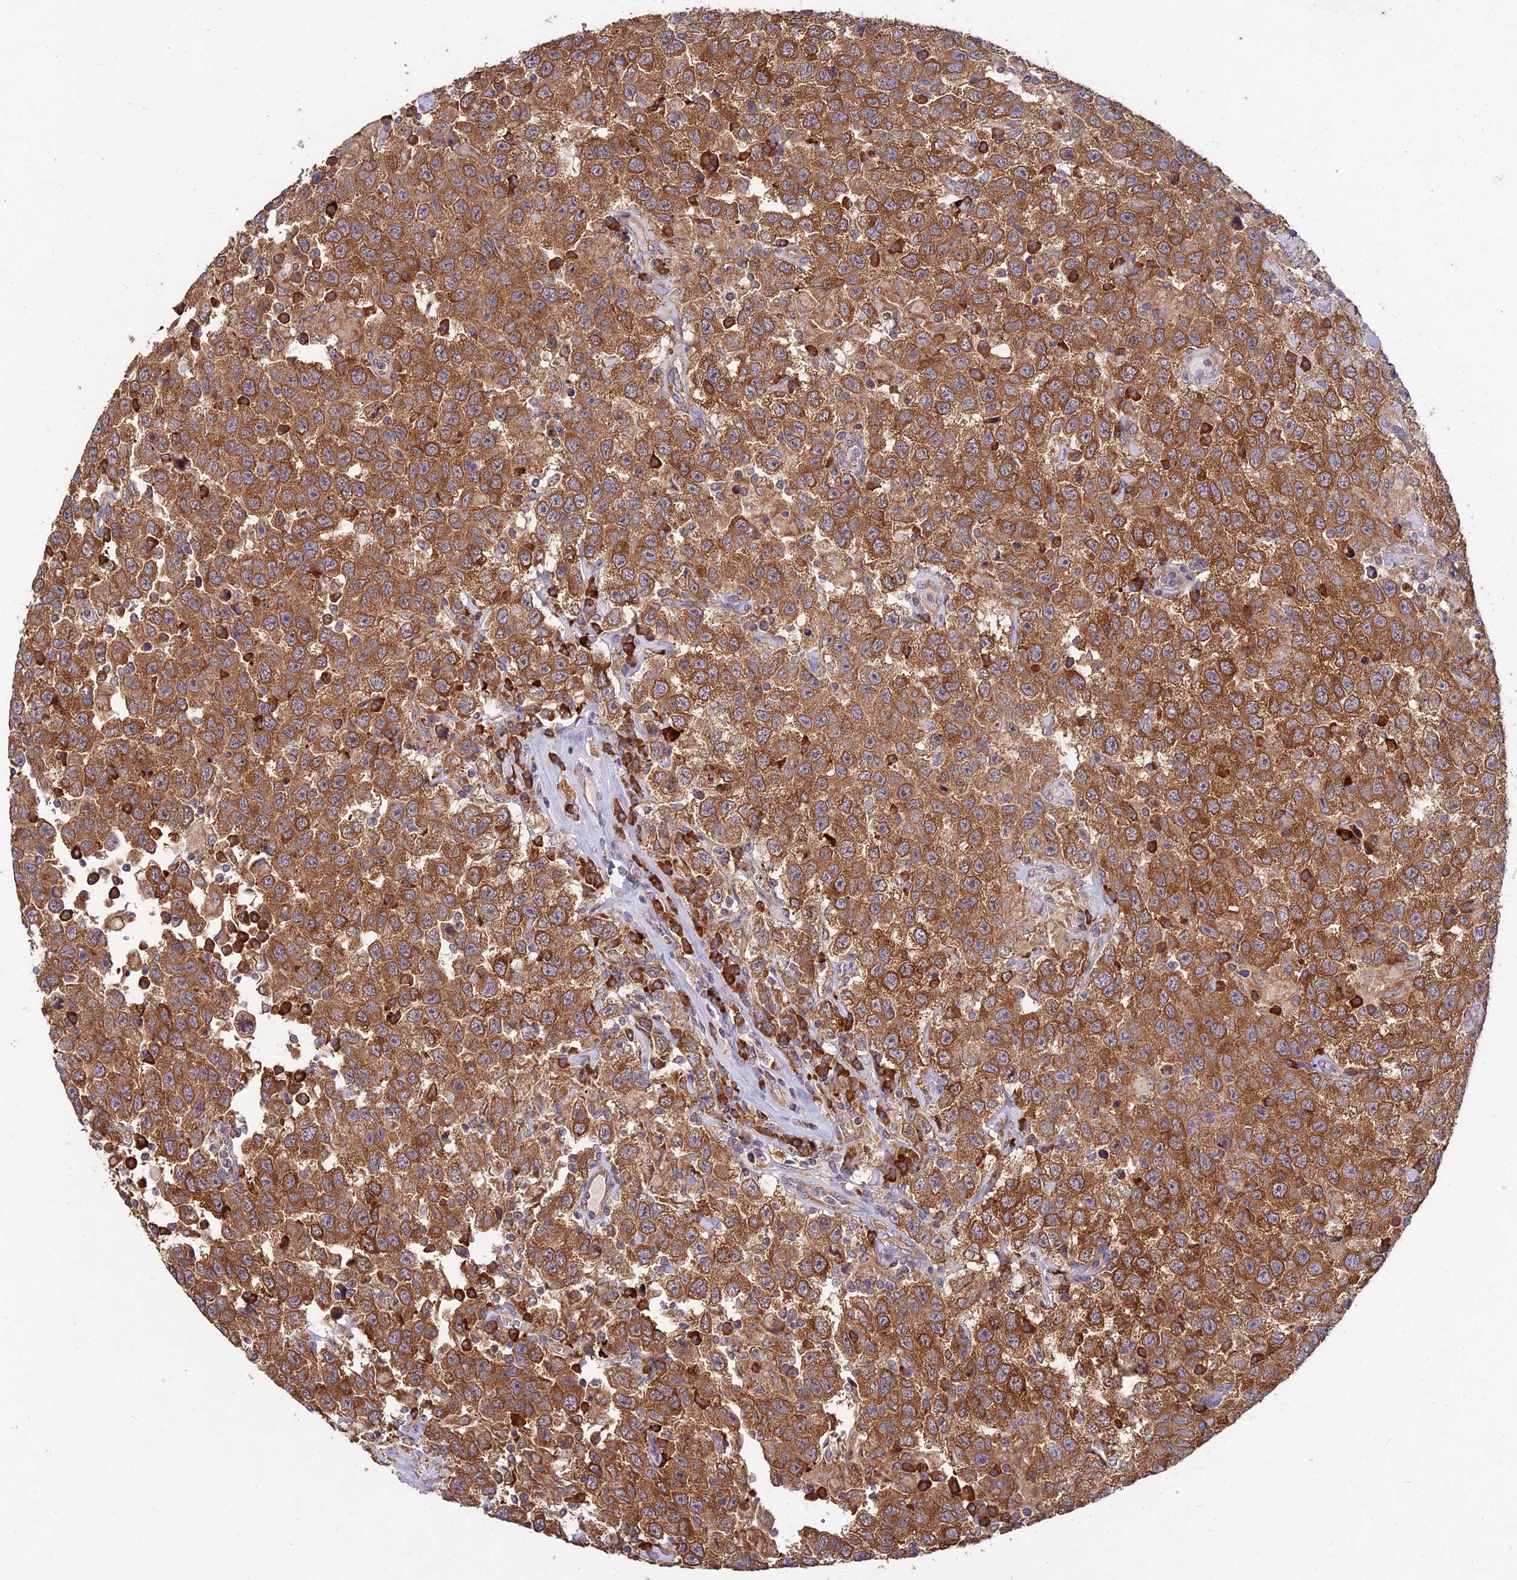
{"staining": {"intensity": "moderate", "quantity": ">75%", "location": "cytoplasmic/membranous"}, "tissue": "testis cancer", "cell_type": "Tumor cells", "image_type": "cancer", "snomed": [{"axis": "morphology", "description": "Seminoma, NOS"}, {"axis": "topography", "description": "Testis"}], "caption": "Protein staining exhibits moderate cytoplasmic/membranous staining in about >75% of tumor cells in testis cancer (seminoma).", "gene": "NXNL2", "patient": {"sex": "male", "age": 41}}